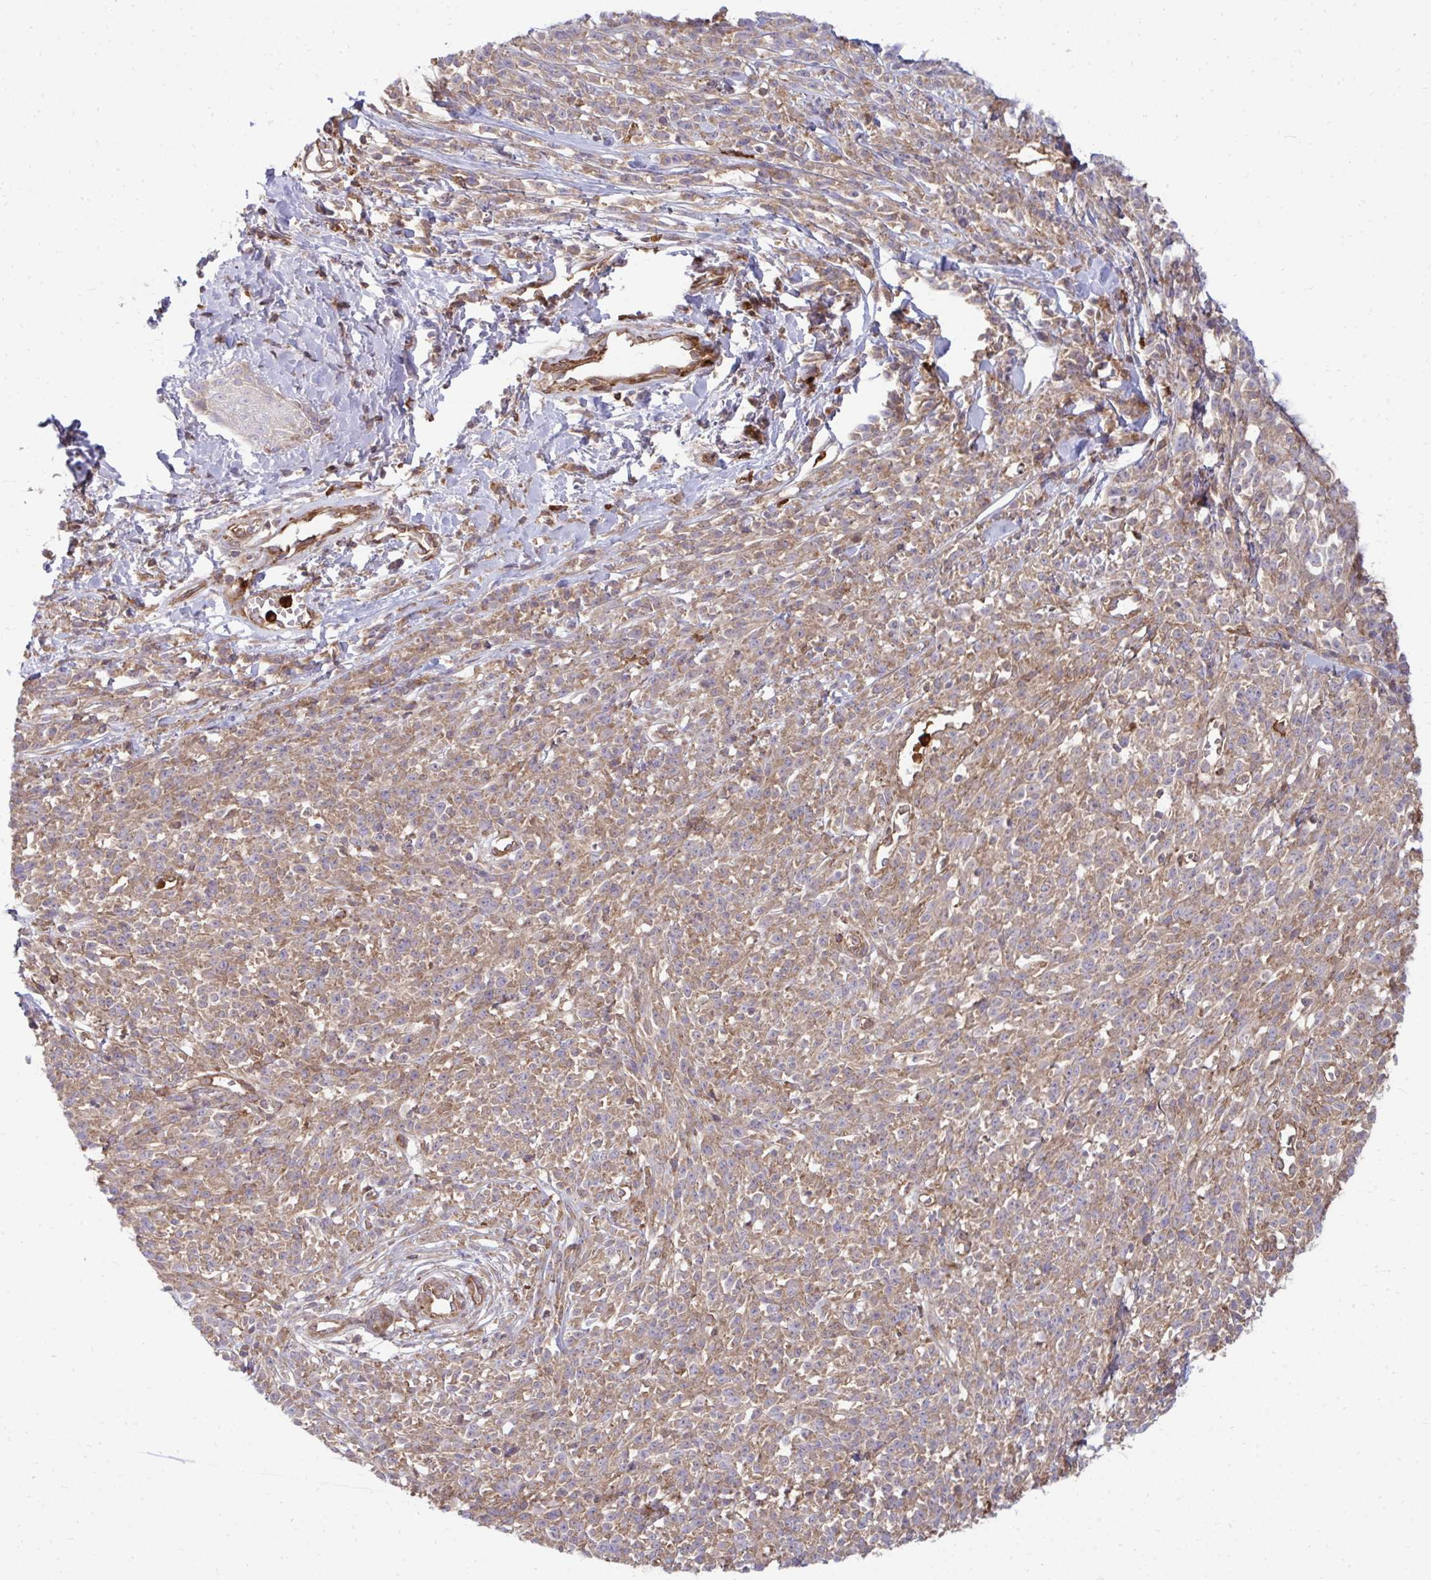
{"staining": {"intensity": "weak", "quantity": ">75%", "location": "cytoplasmic/membranous"}, "tissue": "melanoma", "cell_type": "Tumor cells", "image_type": "cancer", "snomed": [{"axis": "morphology", "description": "Malignant melanoma, NOS"}, {"axis": "topography", "description": "Skin"}, {"axis": "topography", "description": "Skin of trunk"}], "caption": "Tumor cells display low levels of weak cytoplasmic/membranous staining in about >75% of cells in human malignant melanoma.", "gene": "ASAP1", "patient": {"sex": "male", "age": 74}}